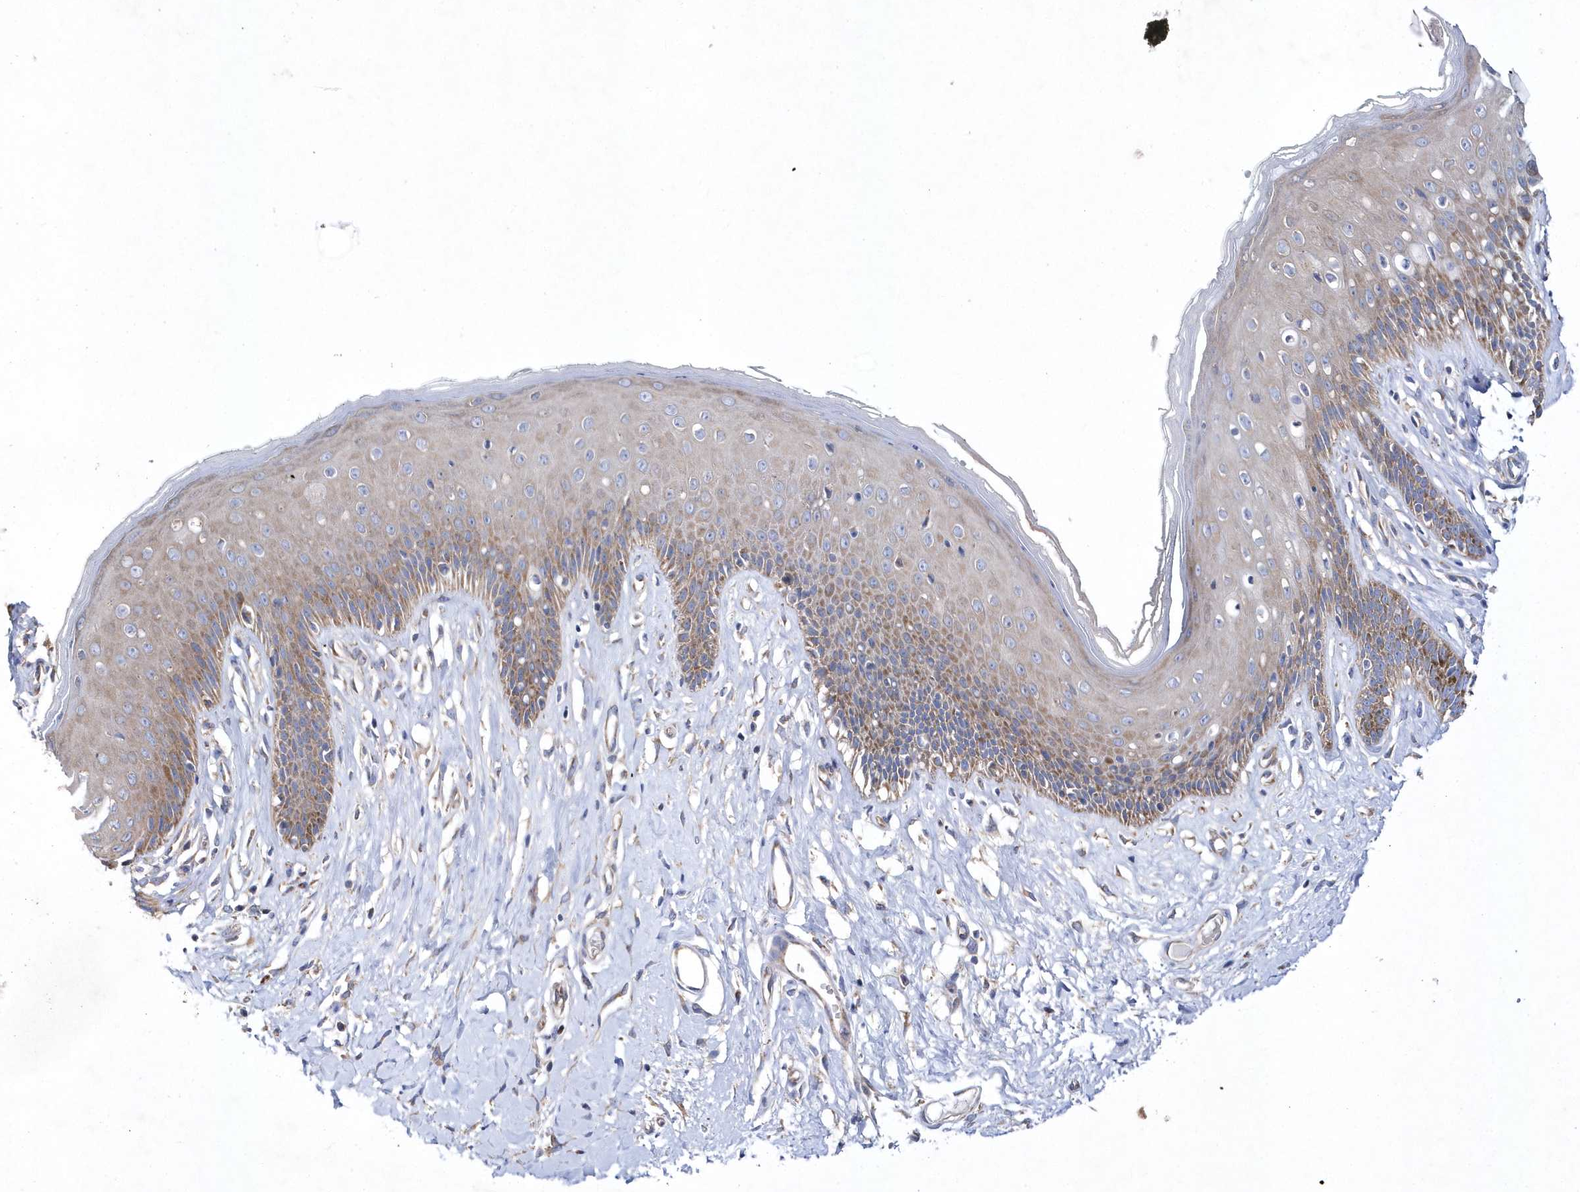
{"staining": {"intensity": "moderate", "quantity": "25%-75%", "location": "cytoplasmic/membranous"}, "tissue": "skin", "cell_type": "Epidermal cells", "image_type": "normal", "snomed": [{"axis": "morphology", "description": "Normal tissue, NOS"}, {"axis": "morphology", "description": "Squamous cell carcinoma, NOS"}, {"axis": "topography", "description": "Vulva"}], "caption": "Immunohistochemistry (IHC) of unremarkable human skin demonstrates medium levels of moderate cytoplasmic/membranous positivity in about 25%-75% of epidermal cells. (DAB = brown stain, brightfield microscopy at high magnification).", "gene": "JKAMP", "patient": {"sex": "female", "age": 85}}